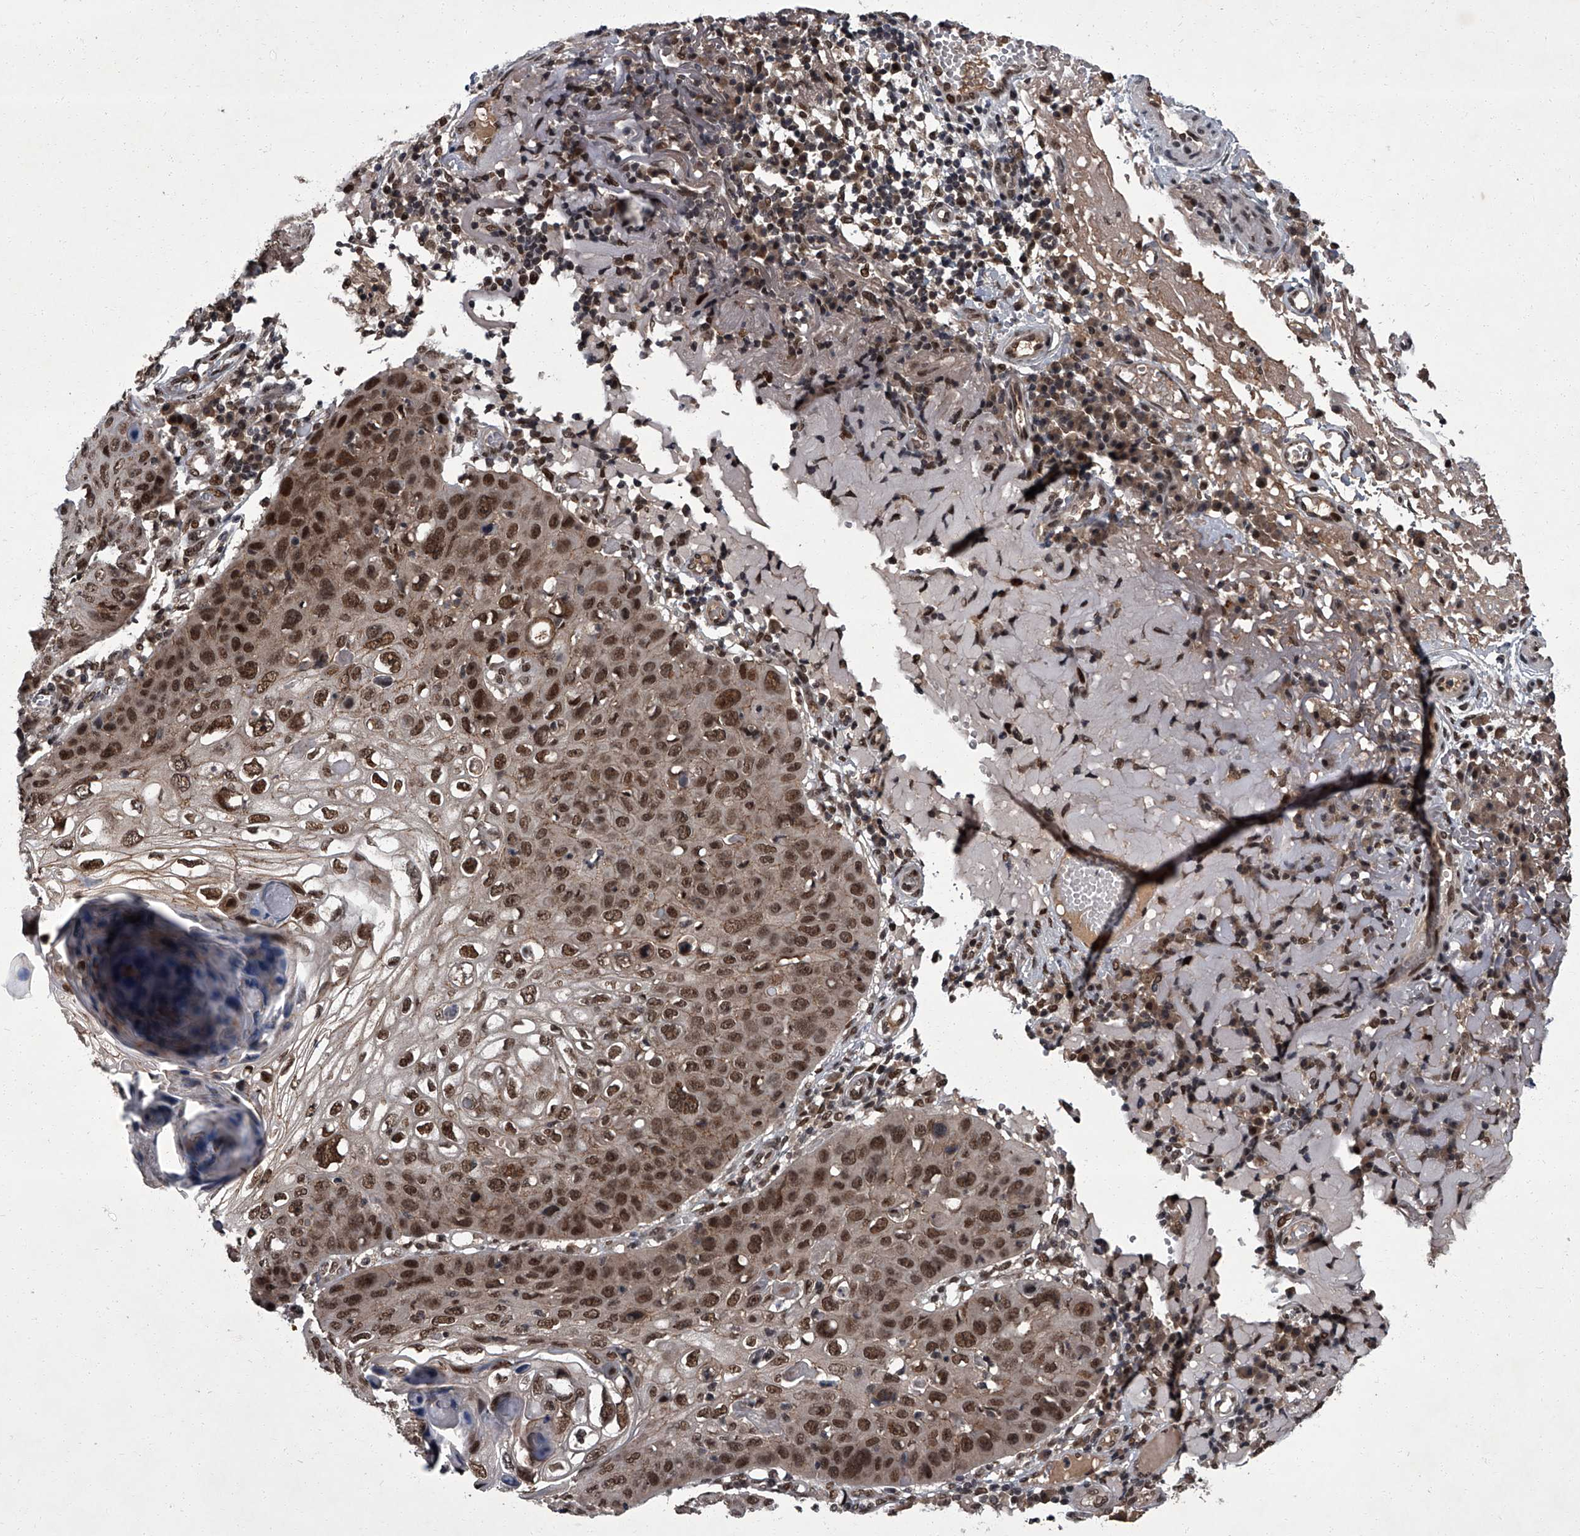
{"staining": {"intensity": "strong", "quantity": ">75%", "location": "nuclear"}, "tissue": "skin cancer", "cell_type": "Tumor cells", "image_type": "cancer", "snomed": [{"axis": "morphology", "description": "Squamous cell carcinoma, NOS"}, {"axis": "topography", "description": "Skin"}], "caption": "Immunohistochemistry (IHC) micrograph of neoplastic tissue: human squamous cell carcinoma (skin) stained using IHC demonstrates high levels of strong protein expression localized specifically in the nuclear of tumor cells, appearing as a nuclear brown color.", "gene": "ZNF518B", "patient": {"sex": "female", "age": 90}}